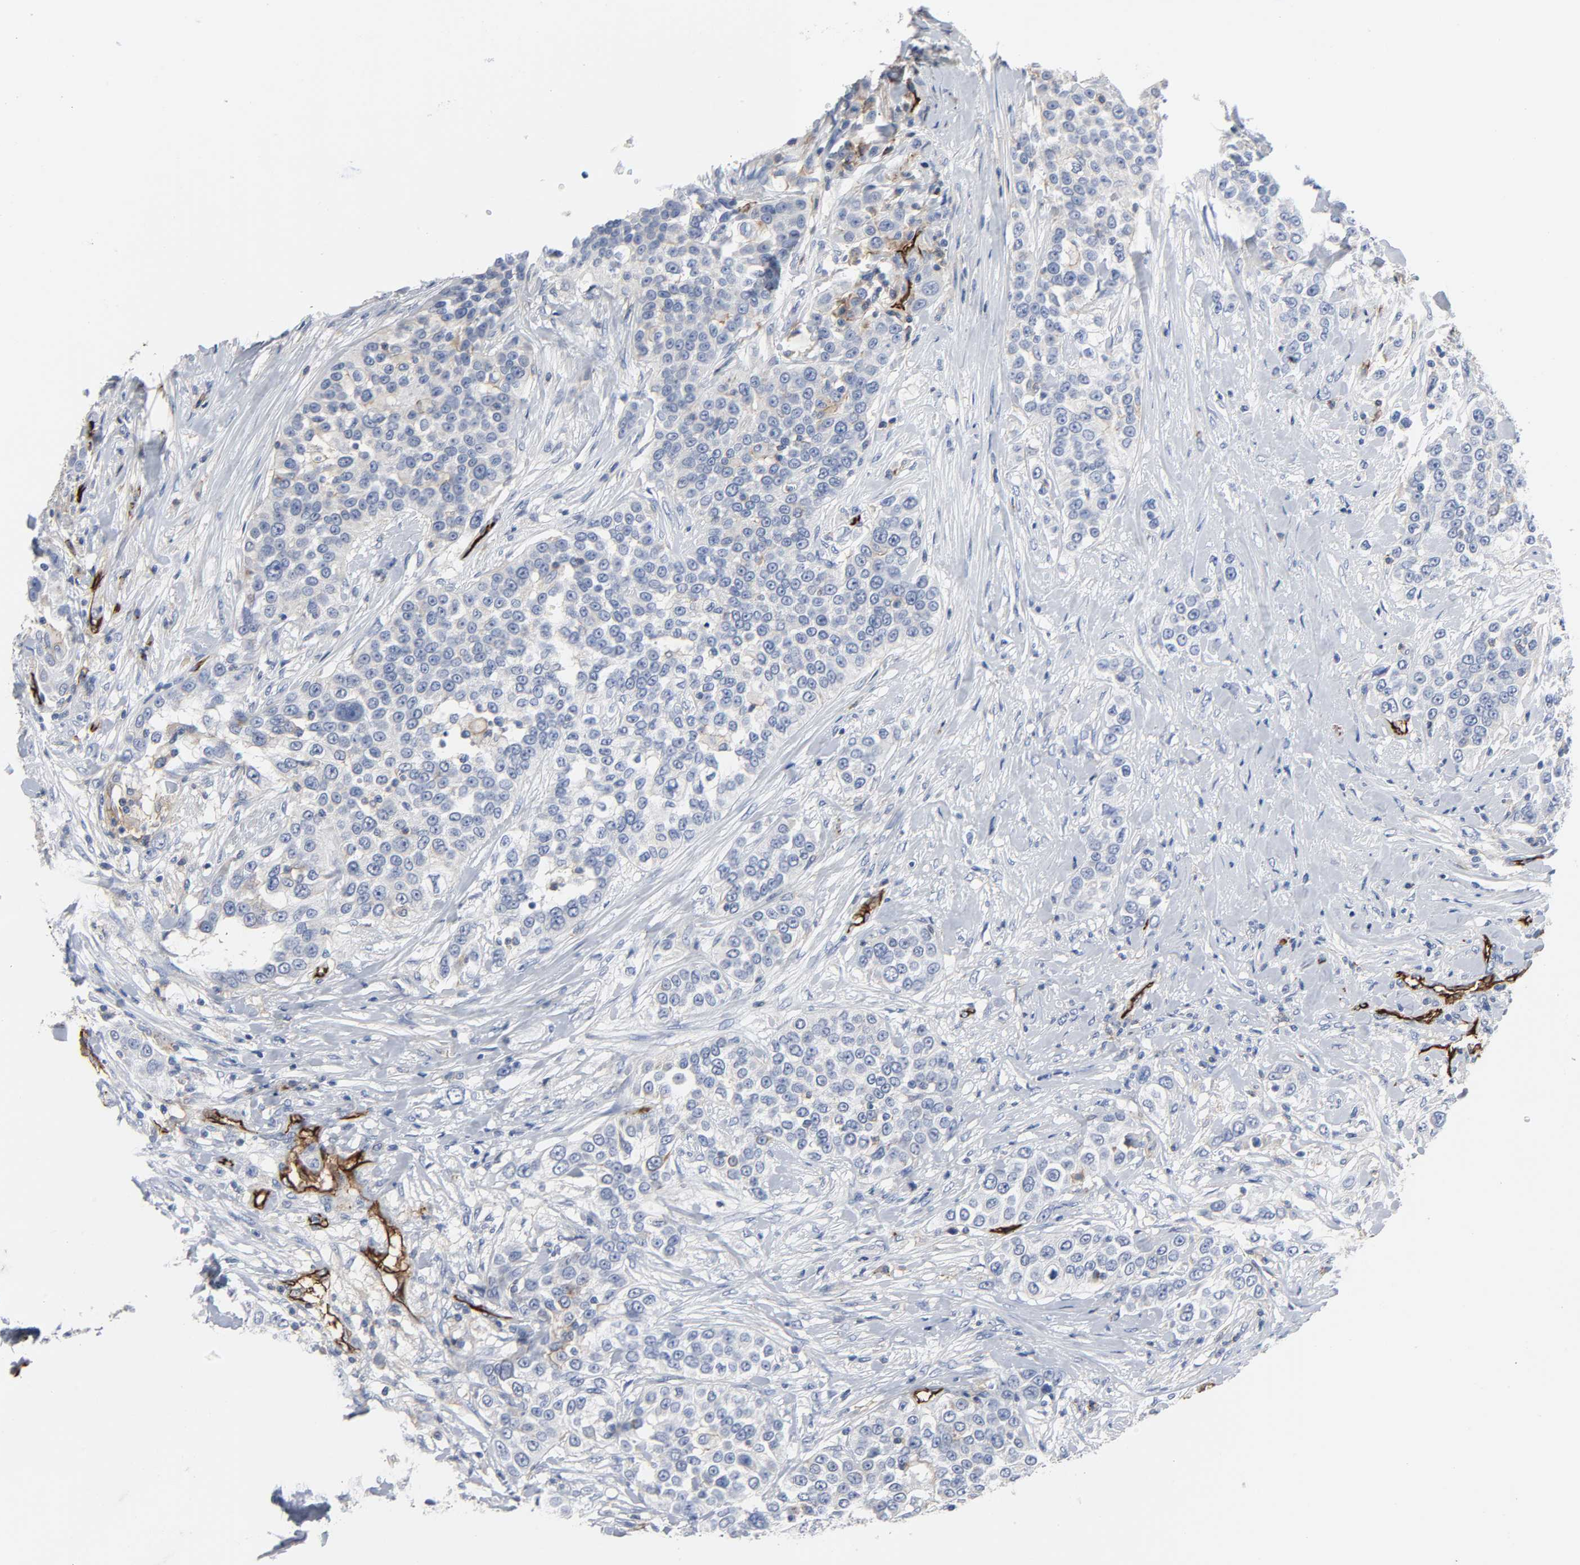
{"staining": {"intensity": "negative", "quantity": "none", "location": "none"}, "tissue": "urothelial cancer", "cell_type": "Tumor cells", "image_type": "cancer", "snomed": [{"axis": "morphology", "description": "Urothelial carcinoma, High grade"}, {"axis": "topography", "description": "Urinary bladder"}], "caption": "Tumor cells are negative for brown protein staining in urothelial cancer. (Brightfield microscopy of DAB IHC at high magnification).", "gene": "PECAM1", "patient": {"sex": "female", "age": 80}}